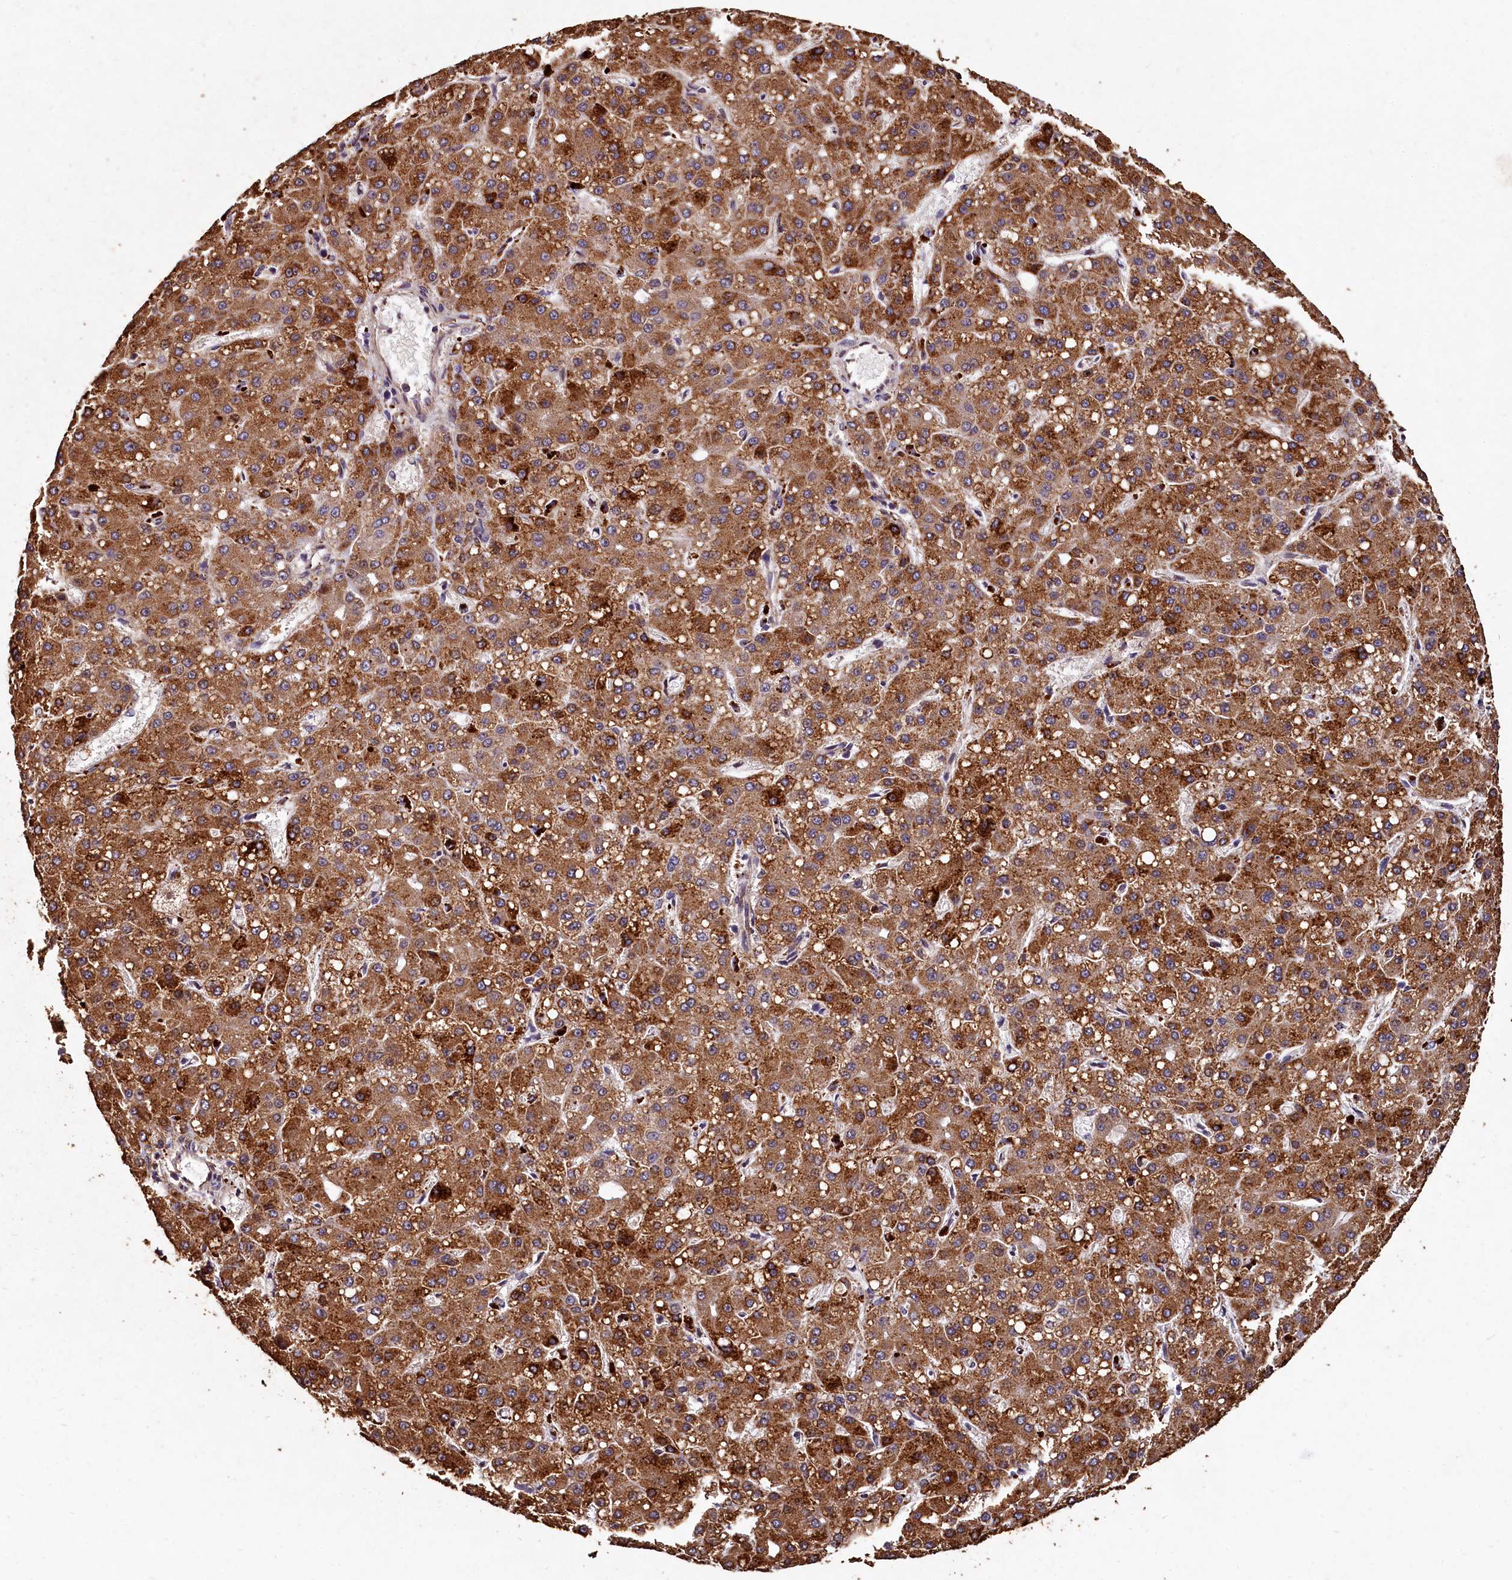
{"staining": {"intensity": "strong", "quantity": ">75%", "location": "cytoplasmic/membranous"}, "tissue": "liver cancer", "cell_type": "Tumor cells", "image_type": "cancer", "snomed": [{"axis": "morphology", "description": "Carcinoma, Hepatocellular, NOS"}, {"axis": "topography", "description": "Liver"}], "caption": "High-magnification brightfield microscopy of hepatocellular carcinoma (liver) stained with DAB (brown) and counterstained with hematoxylin (blue). tumor cells exhibit strong cytoplasmic/membranous positivity is seen in about>75% of cells.", "gene": "LSM4", "patient": {"sex": "male", "age": 67}}